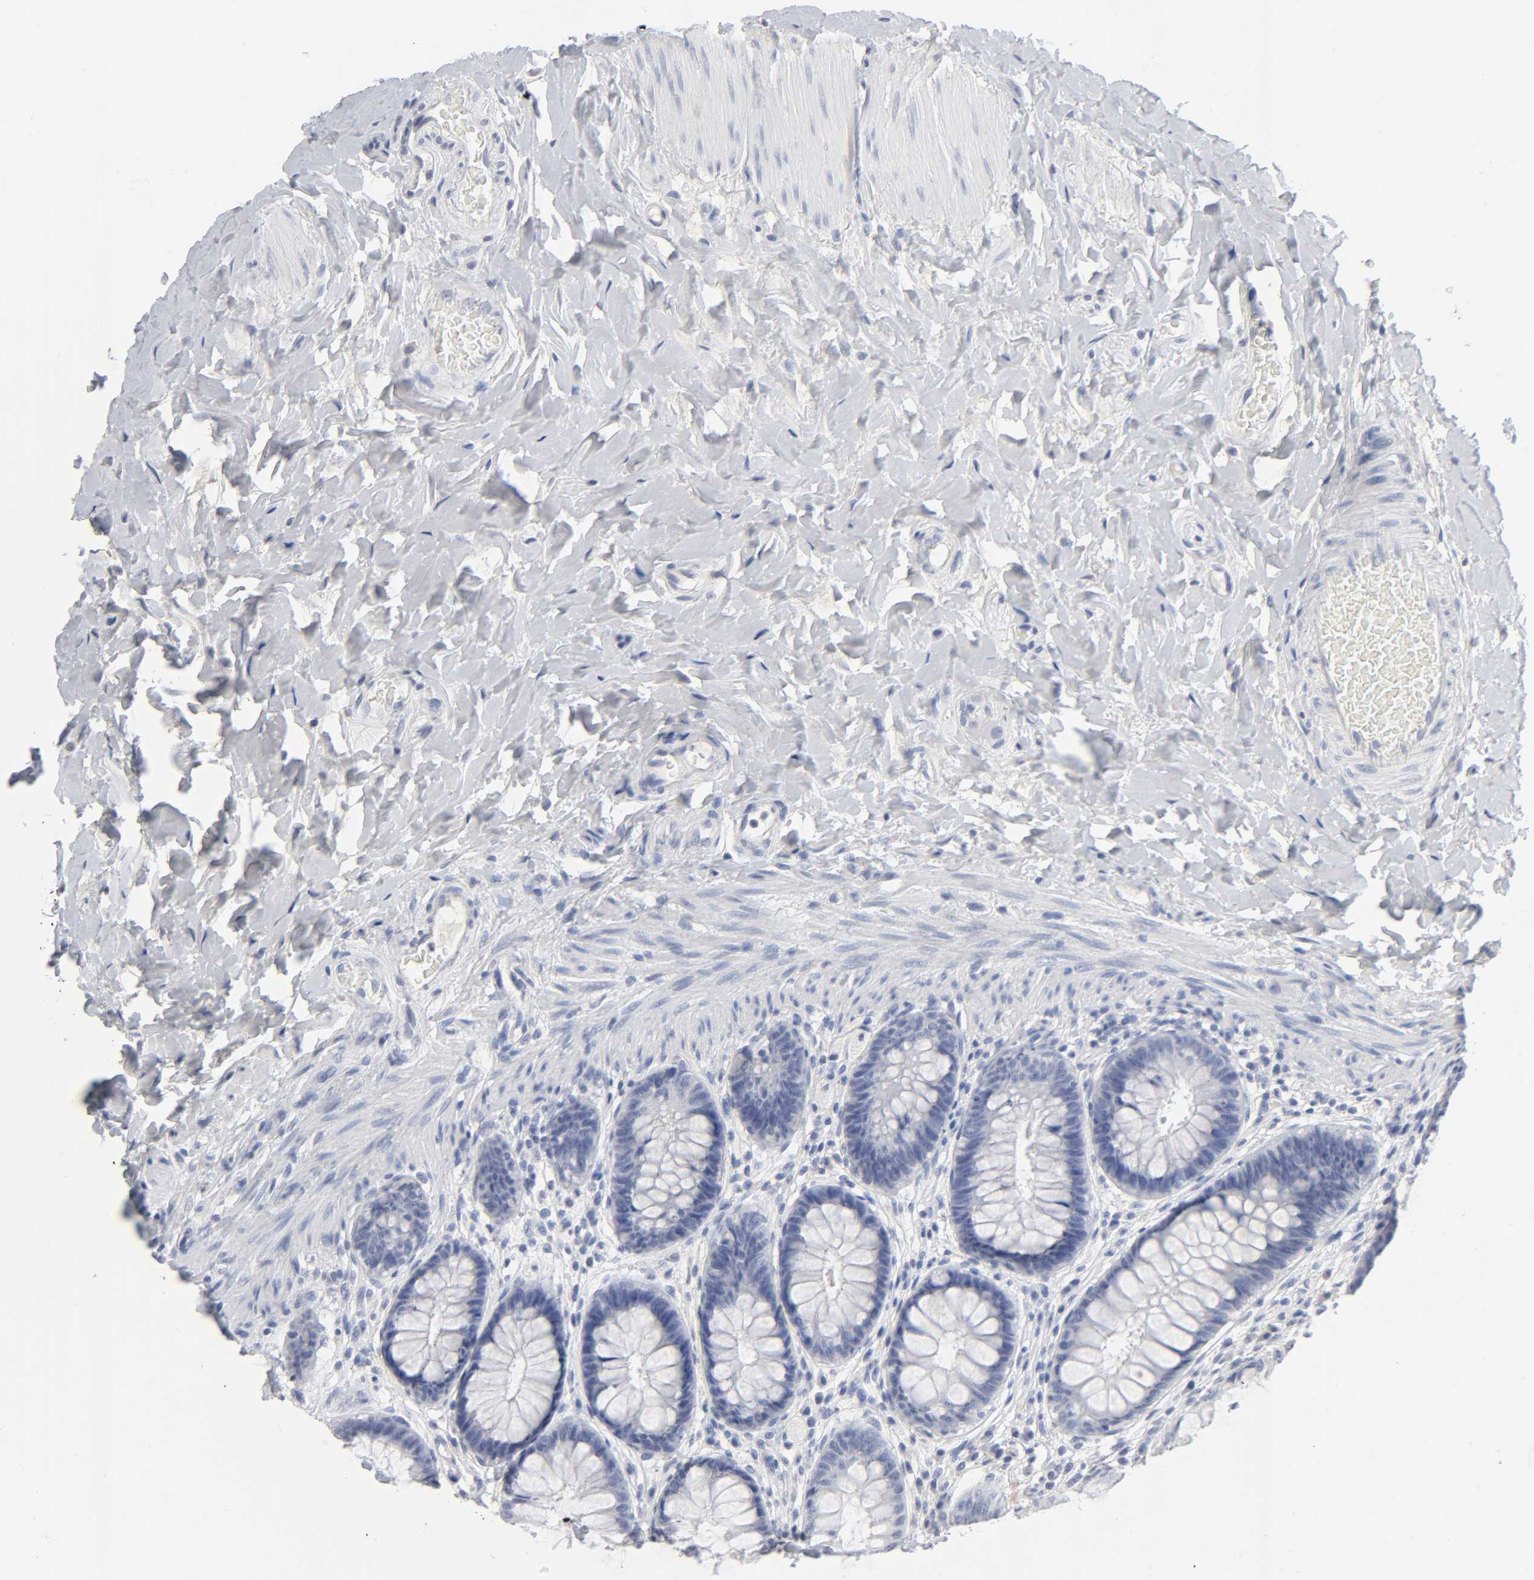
{"staining": {"intensity": "negative", "quantity": "none", "location": "none"}, "tissue": "rectum", "cell_type": "Glandular cells", "image_type": "normal", "snomed": [{"axis": "morphology", "description": "Normal tissue, NOS"}, {"axis": "topography", "description": "Rectum"}], "caption": "Immunohistochemistry photomicrograph of benign rectum stained for a protein (brown), which demonstrates no positivity in glandular cells. (Stains: DAB IHC with hematoxylin counter stain, Microscopy: brightfield microscopy at high magnification).", "gene": "SLCO1B3", "patient": {"sex": "female", "age": 46}}